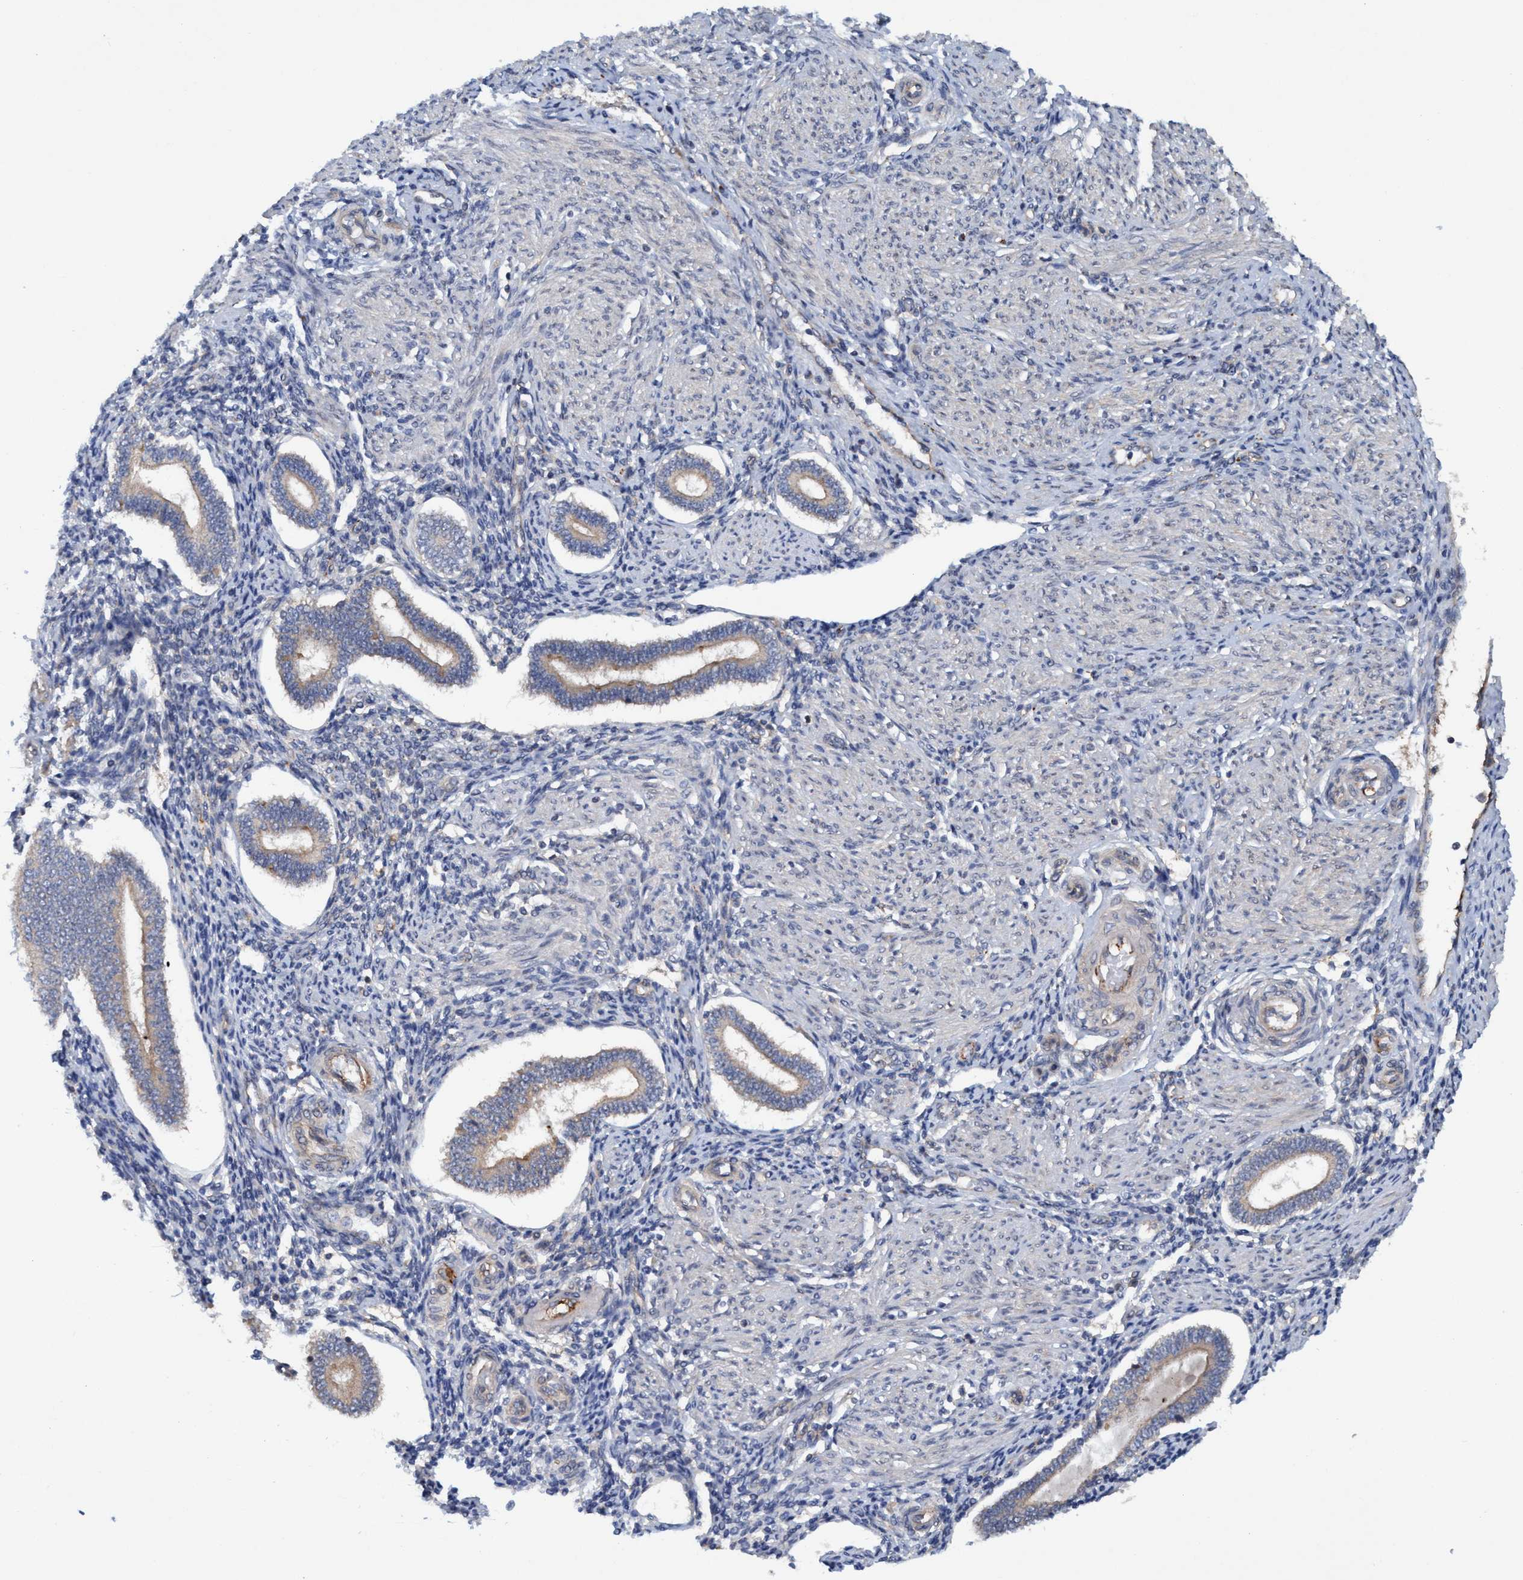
{"staining": {"intensity": "negative", "quantity": "none", "location": "none"}, "tissue": "endometrium", "cell_type": "Cells in endometrial stroma", "image_type": "normal", "snomed": [{"axis": "morphology", "description": "Normal tissue, NOS"}, {"axis": "topography", "description": "Endometrium"}], "caption": "This photomicrograph is of unremarkable endometrium stained with immunohistochemistry (IHC) to label a protein in brown with the nuclei are counter-stained blue. There is no positivity in cells in endometrial stroma.", "gene": "TRIM65", "patient": {"sex": "female", "age": 42}}